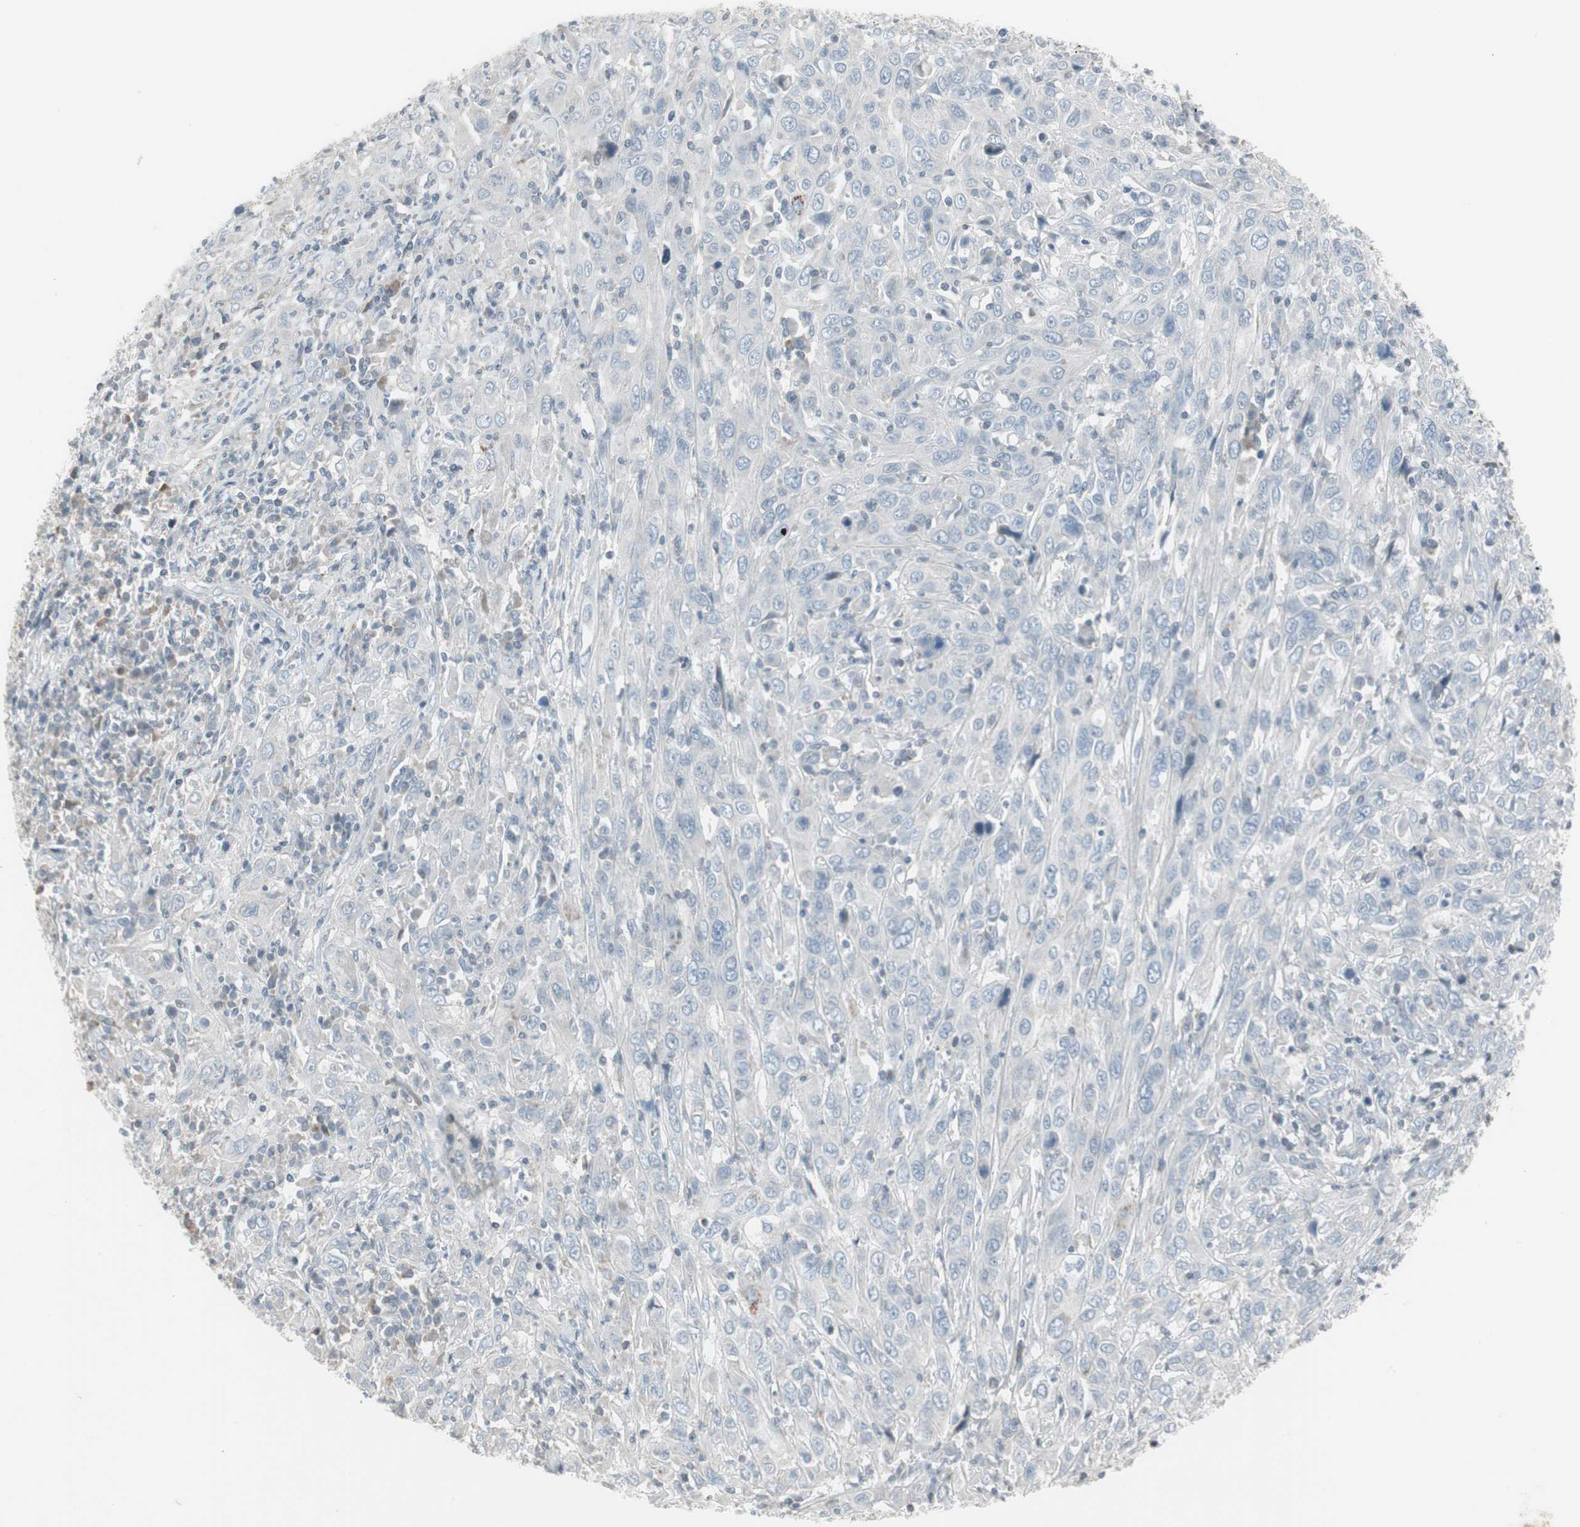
{"staining": {"intensity": "negative", "quantity": "none", "location": "none"}, "tissue": "cervical cancer", "cell_type": "Tumor cells", "image_type": "cancer", "snomed": [{"axis": "morphology", "description": "Squamous cell carcinoma, NOS"}, {"axis": "topography", "description": "Cervix"}], "caption": "A photomicrograph of cervical cancer stained for a protein reveals no brown staining in tumor cells.", "gene": "ARG2", "patient": {"sex": "female", "age": 46}}